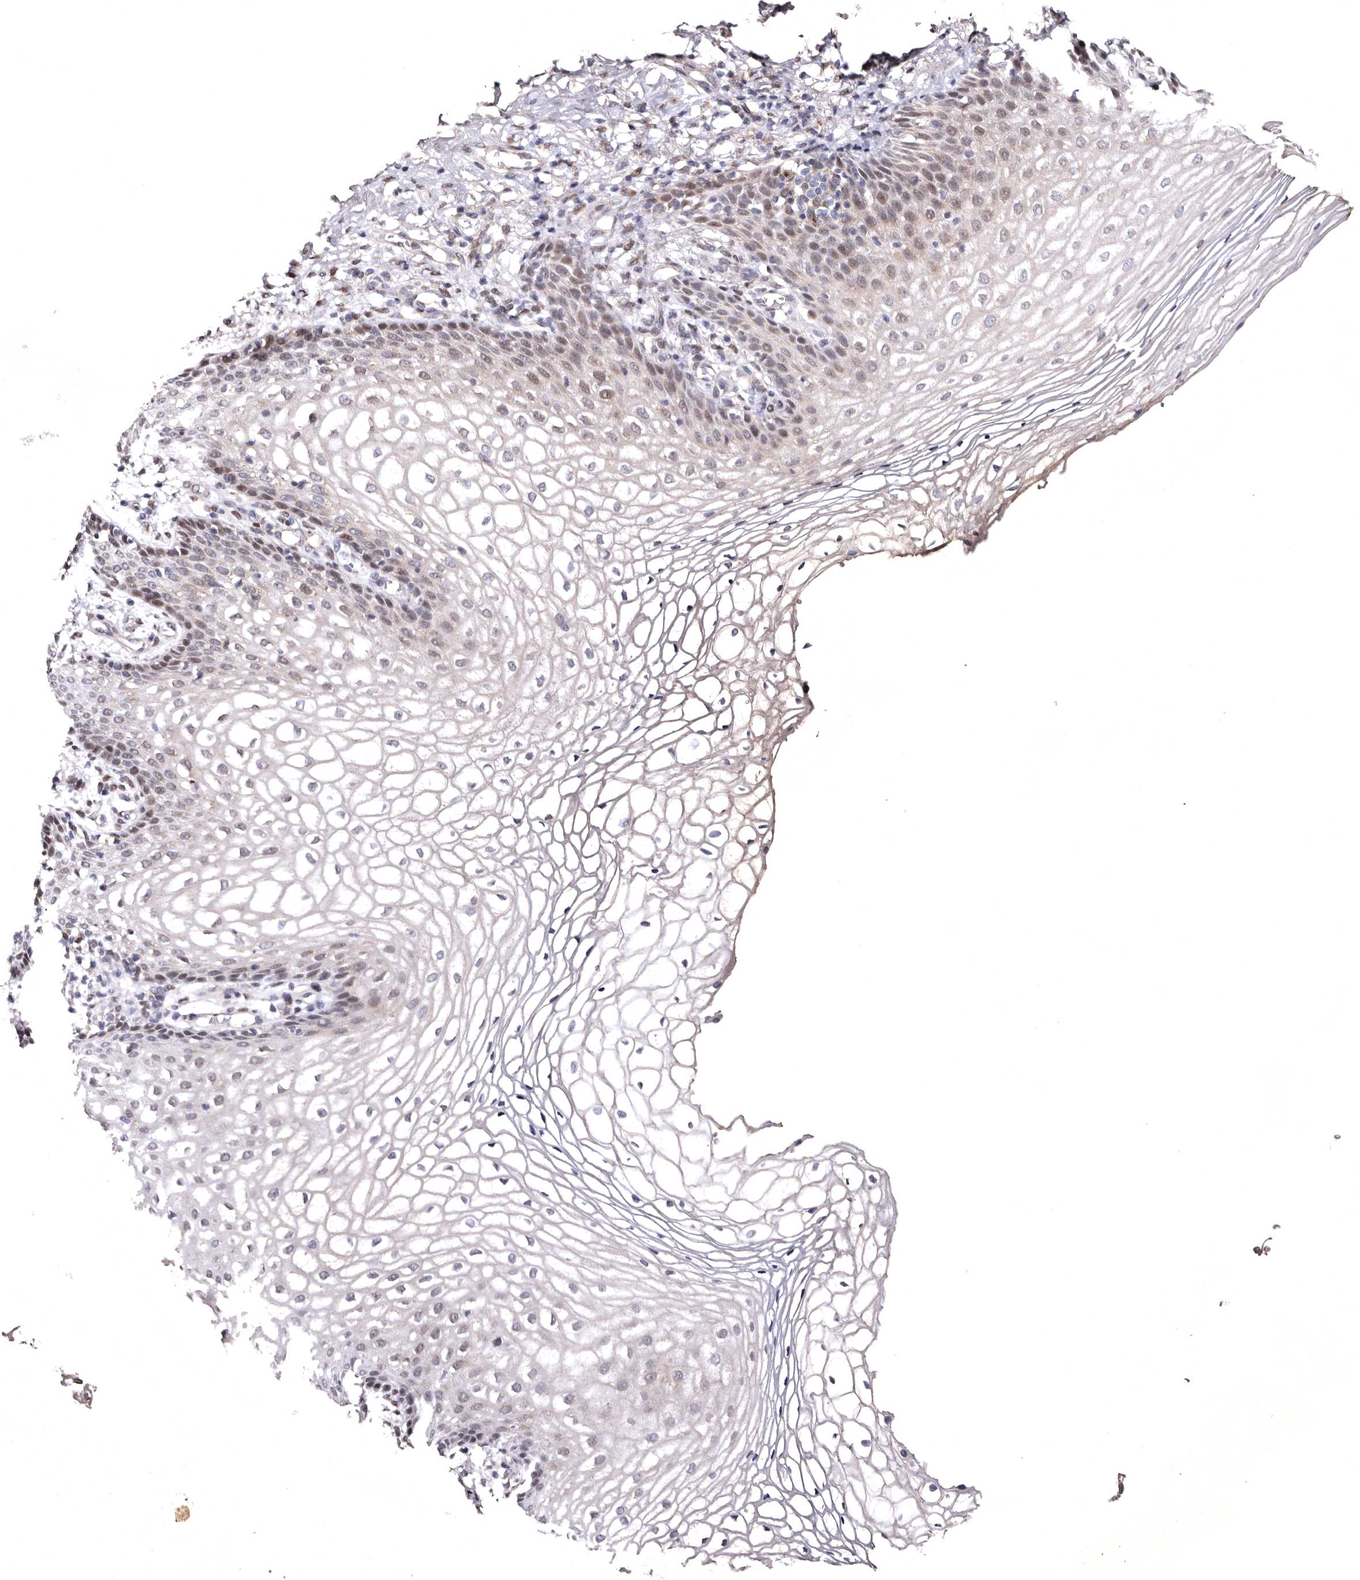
{"staining": {"intensity": "weak", "quantity": "25%-75%", "location": "nuclear"}, "tissue": "vagina", "cell_type": "Squamous epithelial cells", "image_type": "normal", "snomed": [{"axis": "morphology", "description": "Normal tissue, NOS"}, {"axis": "topography", "description": "Vagina"}], "caption": "Immunohistochemistry (DAB (3,3'-diaminobenzidine)) staining of unremarkable human vagina displays weak nuclear protein staining in about 25%-75% of squamous epithelial cells.", "gene": "FAM91A1", "patient": {"sex": "female", "age": 60}}